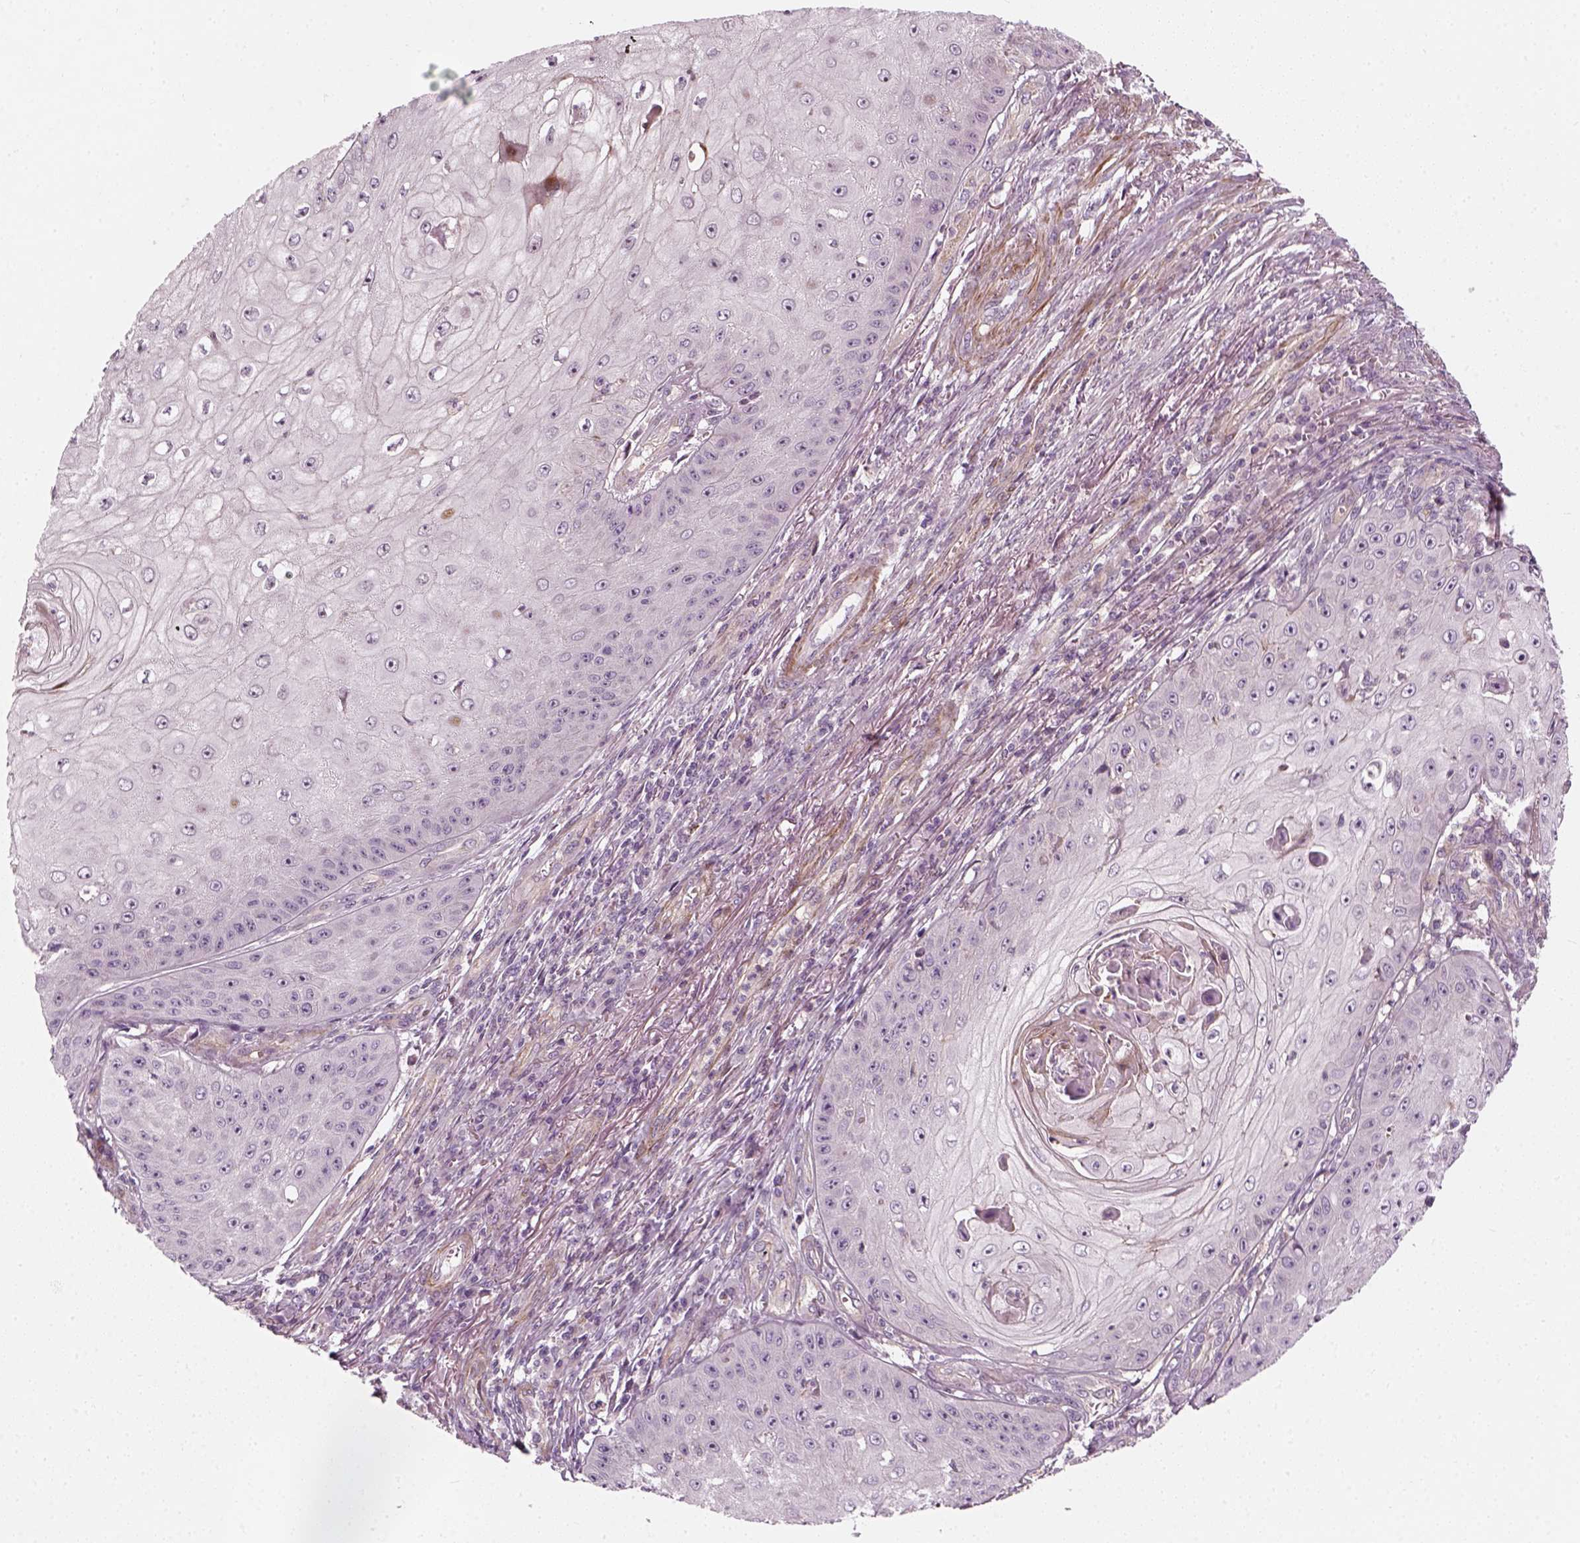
{"staining": {"intensity": "negative", "quantity": "none", "location": "none"}, "tissue": "skin cancer", "cell_type": "Tumor cells", "image_type": "cancer", "snomed": [{"axis": "morphology", "description": "Squamous cell carcinoma, NOS"}, {"axis": "topography", "description": "Skin"}], "caption": "A photomicrograph of skin squamous cell carcinoma stained for a protein displays no brown staining in tumor cells.", "gene": "DNASE1L1", "patient": {"sex": "male", "age": 70}}